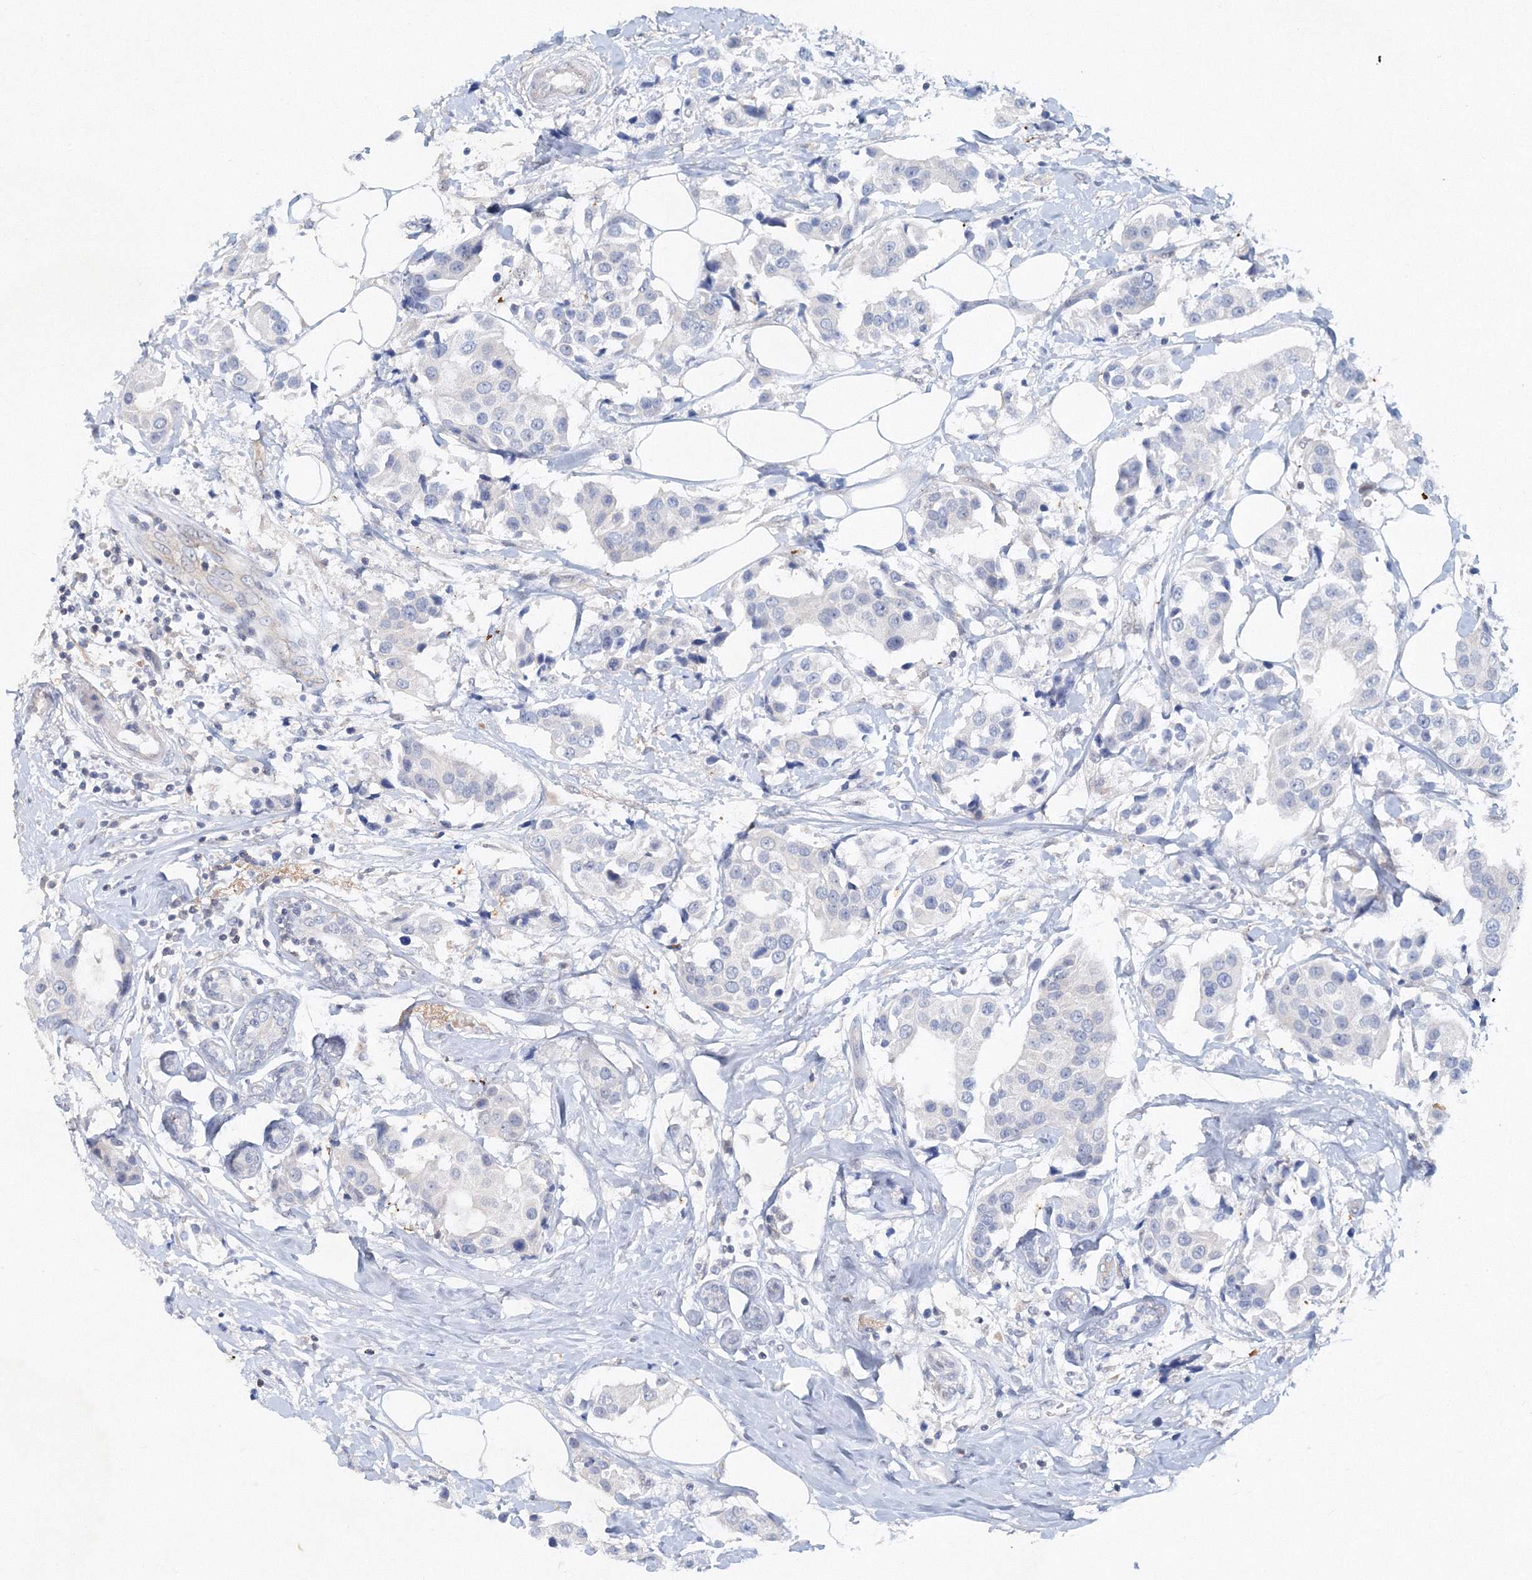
{"staining": {"intensity": "negative", "quantity": "none", "location": "none"}, "tissue": "breast cancer", "cell_type": "Tumor cells", "image_type": "cancer", "snomed": [{"axis": "morphology", "description": "Normal tissue, NOS"}, {"axis": "morphology", "description": "Duct carcinoma"}, {"axis": "topography", "description": "Breast"}], "caption": "Intraductal carcinoma (breast) was stained to show a protein in brown. There is no significant positivity in tumor cells.", "gene": "SH3BP5", "patient": {"sex": "female", "age": 39}}